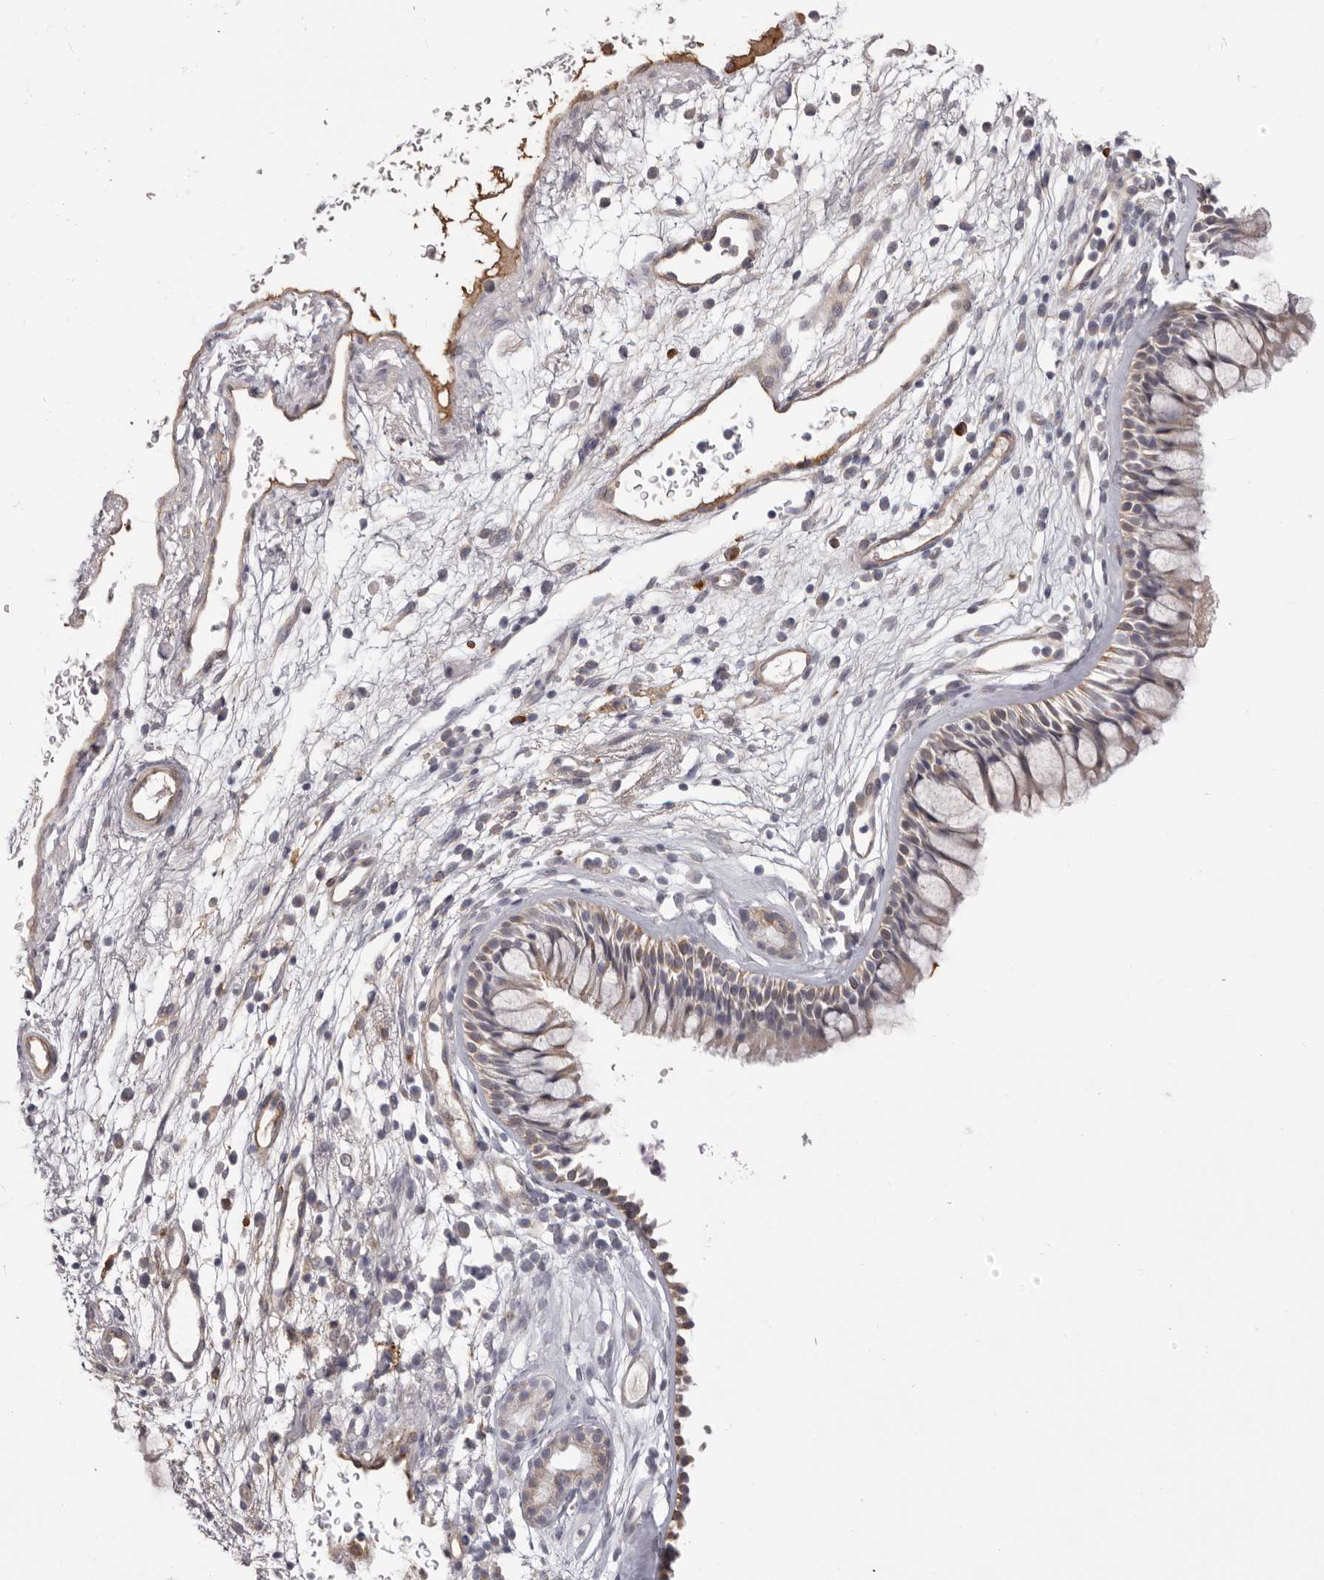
{"staining": {"intensity": "moderate", "quantity": "25%-75%", "location": "cytoplasmic/membranous"}, "tissue": "nasopharynx", "cell_type": "Respiratory epithelial cells", "image_type": "normal", "snomed": [{"axis": "morphology", "description": "Normal tissue, NOS"}, {"axis": "morphology", "description": "Inflammation, NOS"}, {"axis": "morphology", "description": "Malignant melanoma, Metastatic site"}, {"axis": "topography", "description": "Nasopharynx"}], "caption": "A high-resolution image shows IHC staining of unremarkable nasopharynx, which displays moderate cytoplasmic/membranous expression in approximately 25%-75% of respiratory epithelial cells. (DAB (3,3'-diaminobenzidine) IHC with brightfield microscopy, high magnification).", "gene": "OTUD3", "patient": {"sex": "male", "age": 70}}